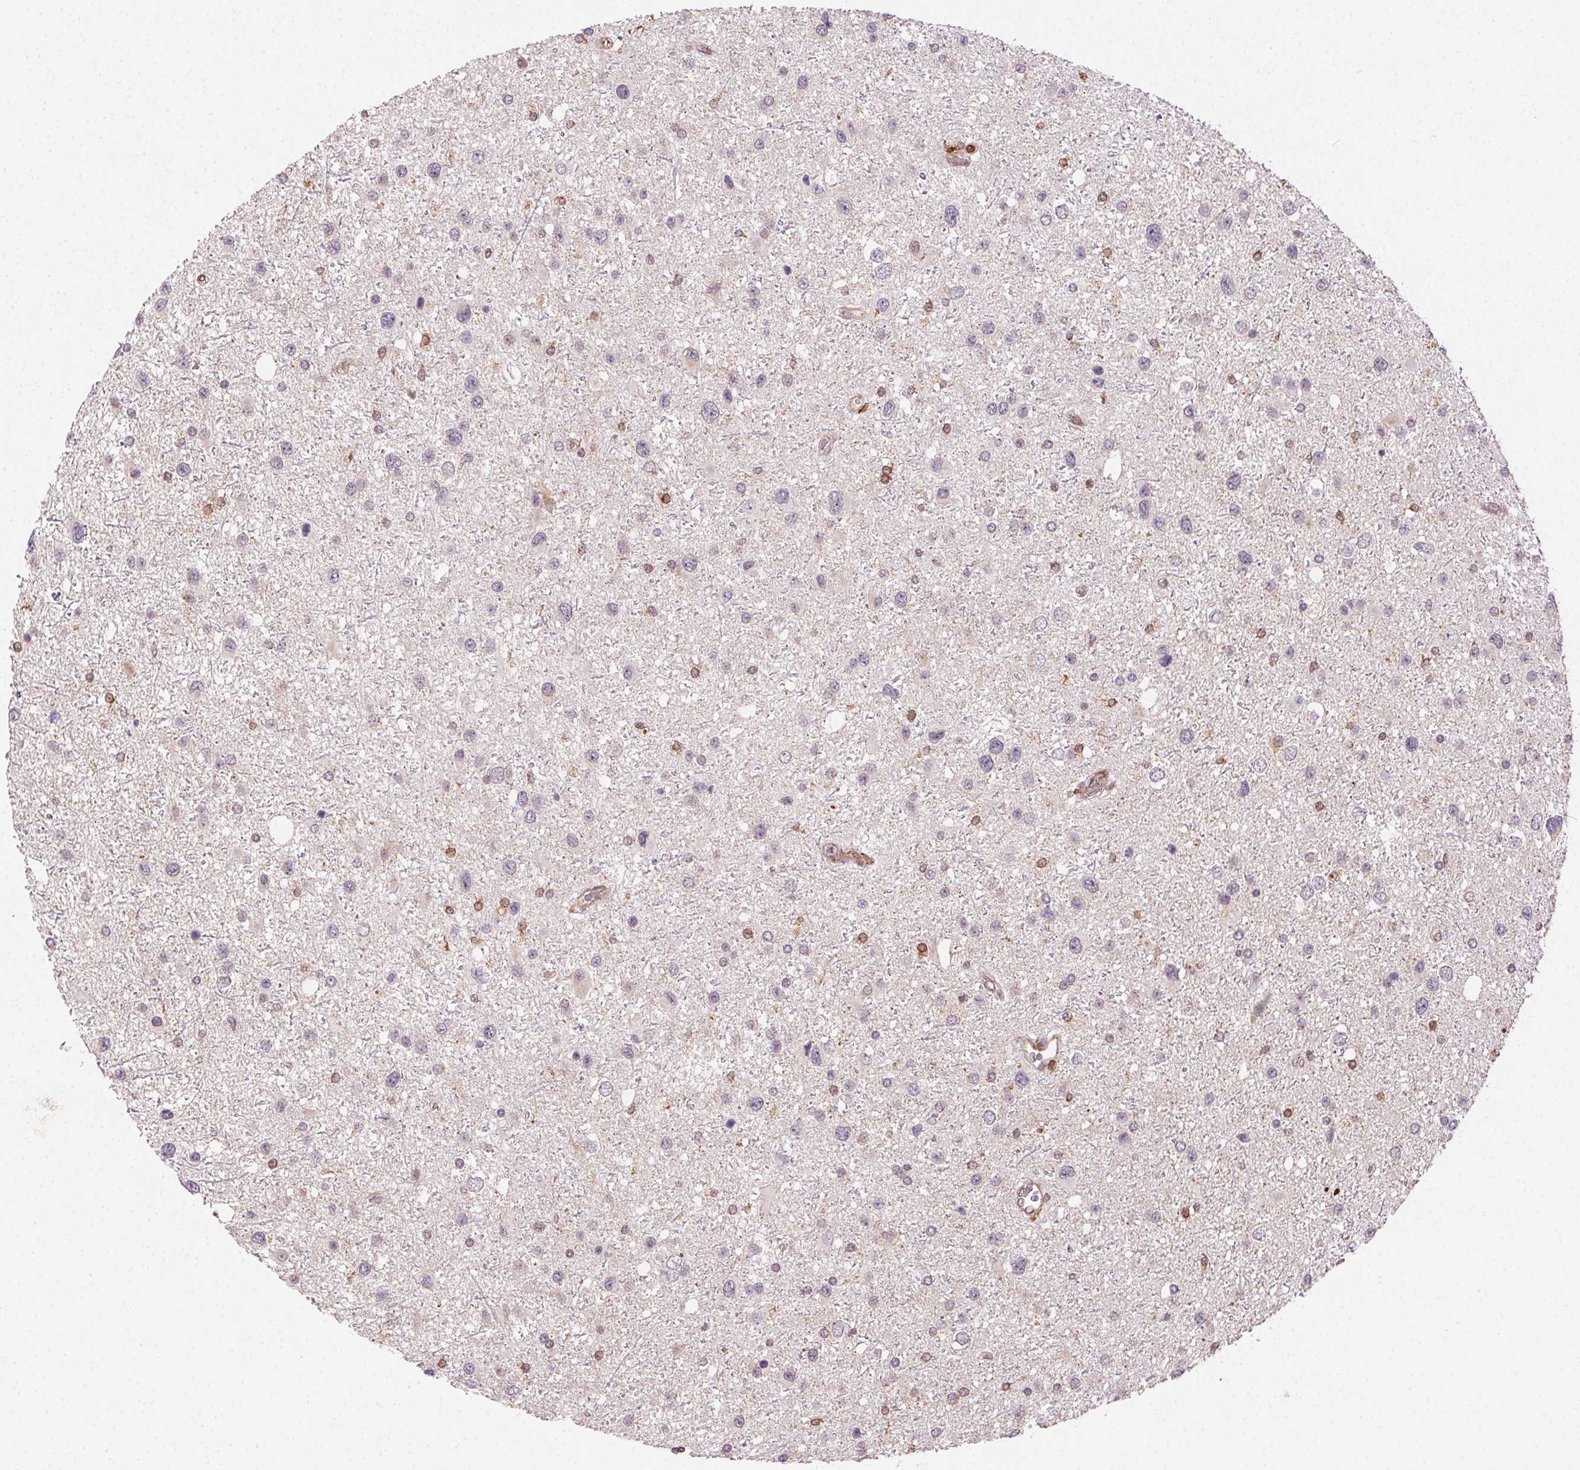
{"staining": {"intensity": "negative", "quantity": "none", "location": "none"}, "tissue": "glioma", "cell_type": "Tumor cells", "image_type": "cancer", "snomed": [{"axis": "morphology", "description": "Glioma, malignant, Low grade"}, {"axis": "topography", "description": "Brain"}], "caption": "The image shows no staining of tumor cells in low-grade glioma (malignant).", "gene": "RNASET2", "patient": {"sex": "female", "age": 32}}